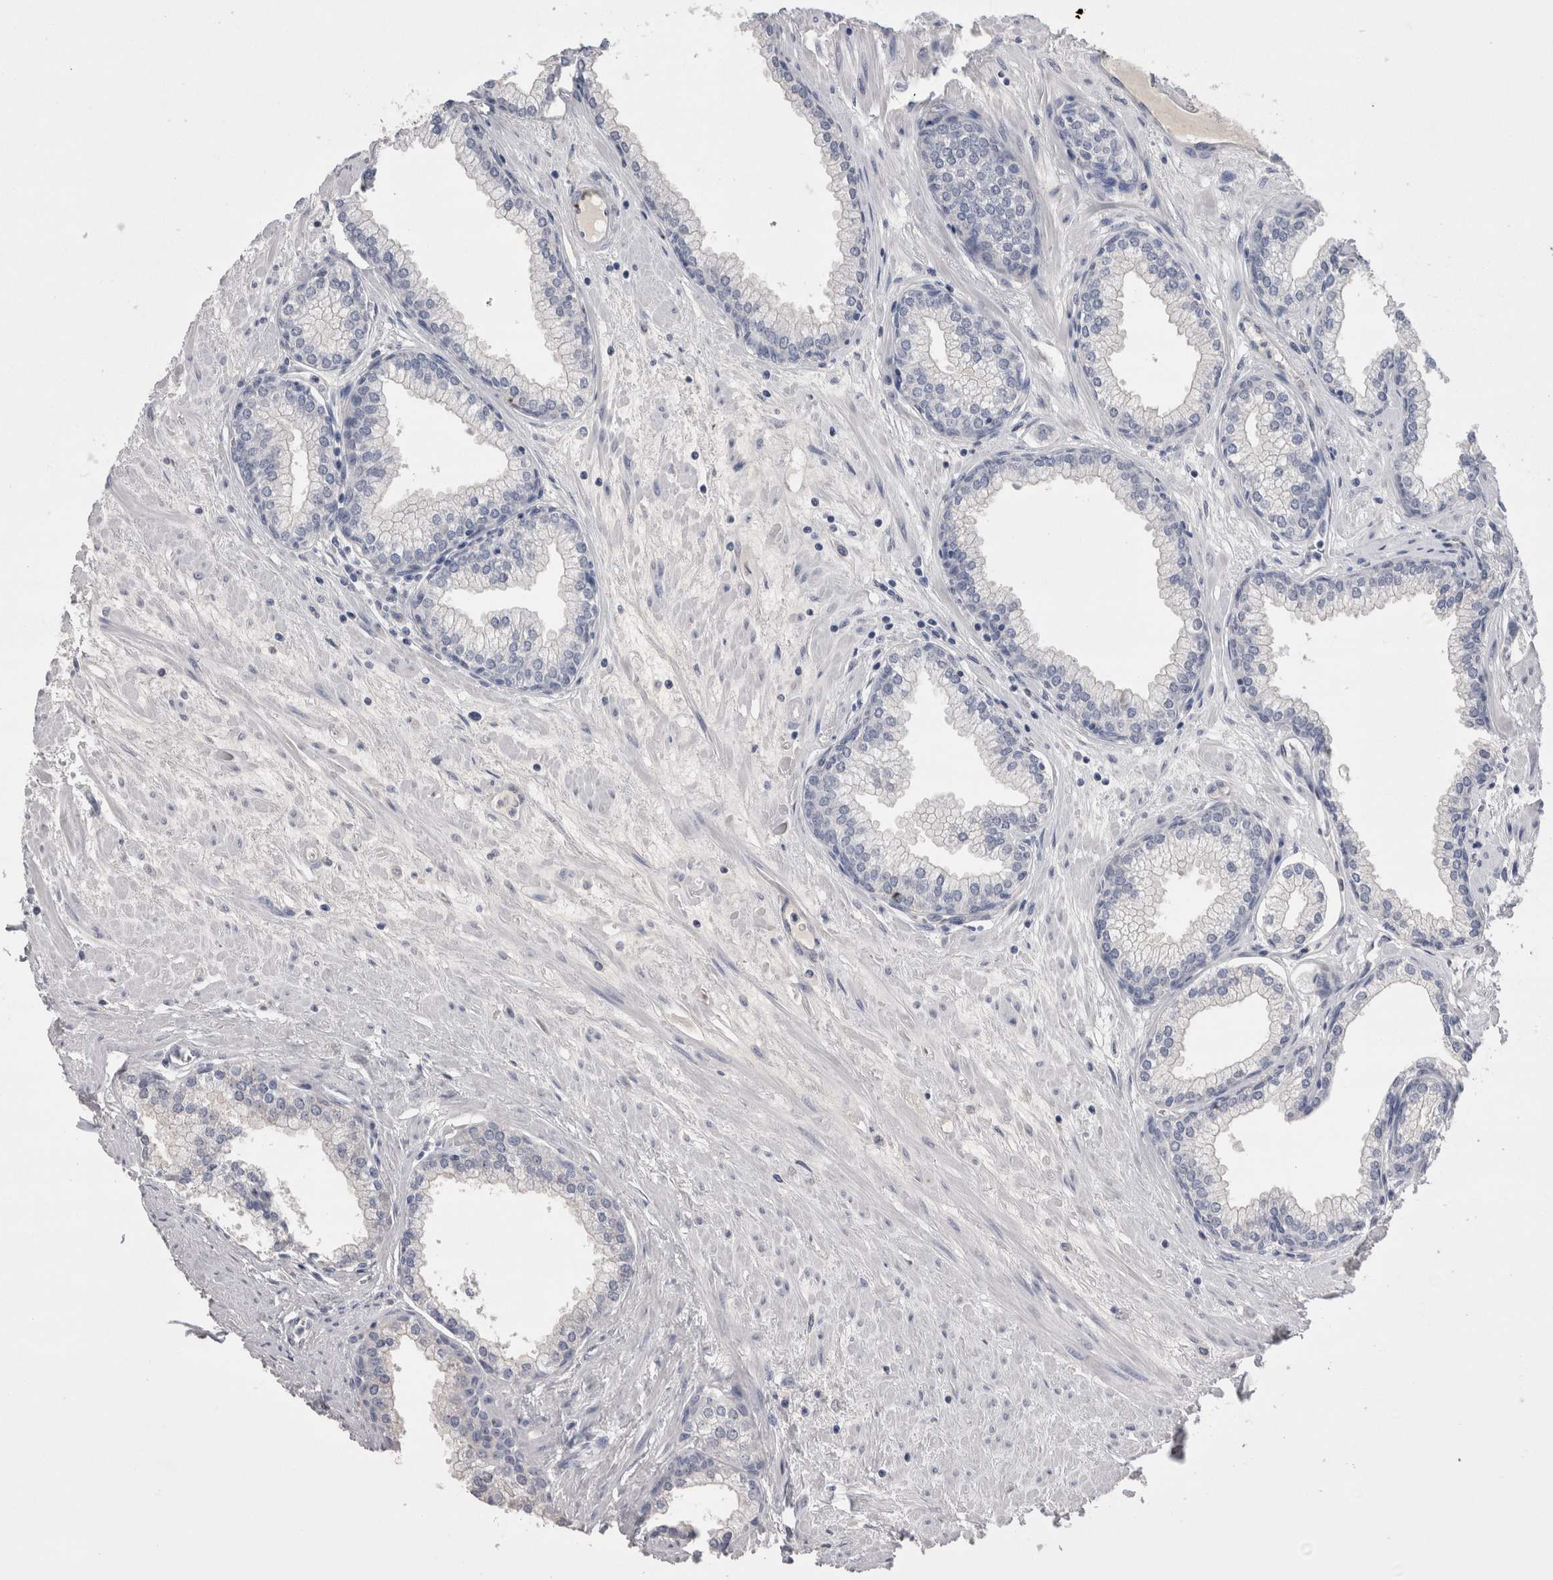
{"staining": {"intensity": "weak", "quantity": "<25%", "location": "cytoplasmic/membranous"}, "tissue": "prostate", "cell_type": "Glandular cells", "image_type": "normal", "snomed": [{"axis": "morphology", "description": "Normal tissue, NOS"}, {"axis": "morphology", "description": "Urothelial carcinoma, Low grade"}, {"axis": "topography", "description": "Urinary bladder"}, {"axis": "topography", "description": "Prostate"}], "caption": "Image shows no protein positivity in glandular cells of benign prostate. (IHC, brightfield microscopy, high magnification).", "gene": "REG1A", "patient": {"sex": "male", "age": 60}}